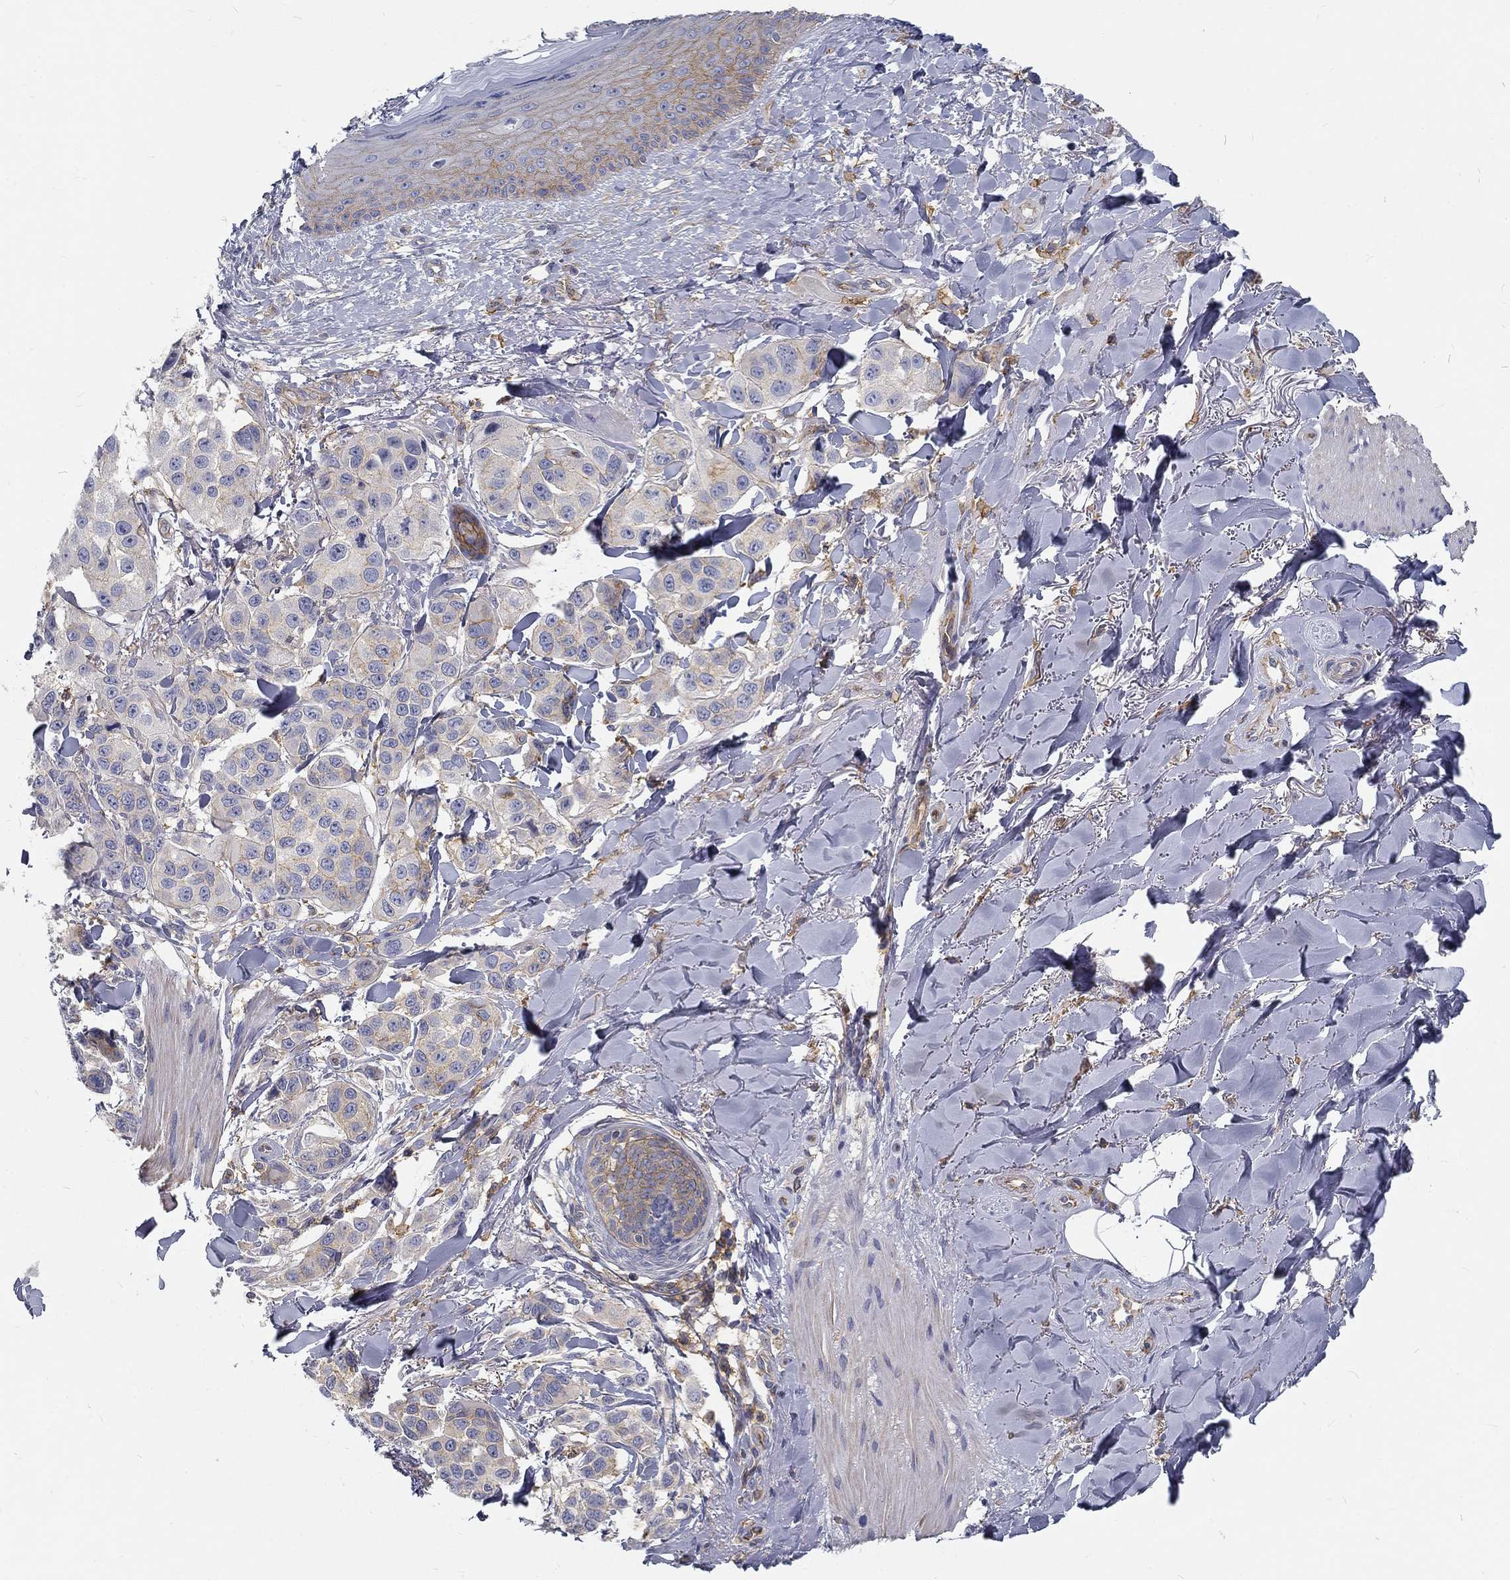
{"staining": {"intensity": "weak", "quantity": "<25%", "location": "cytoplasmic/membranous"}, "tissue": "melanoma", "cell_type": "Tumor cells", "image_type": "cancer", "snomed": [{"axis": "morphology", "description": "Malignant melanoma, NOS"}, {"axis": "topography", "description": "Skin"}], "caption": "A photomicrograph of malignant melanoma stained for a protein exhibits no brown staining in tumor cells. Nuclei are stained in blue.", "gene": "MTMR11", "patient": {"sex": "male", "age": 57}}